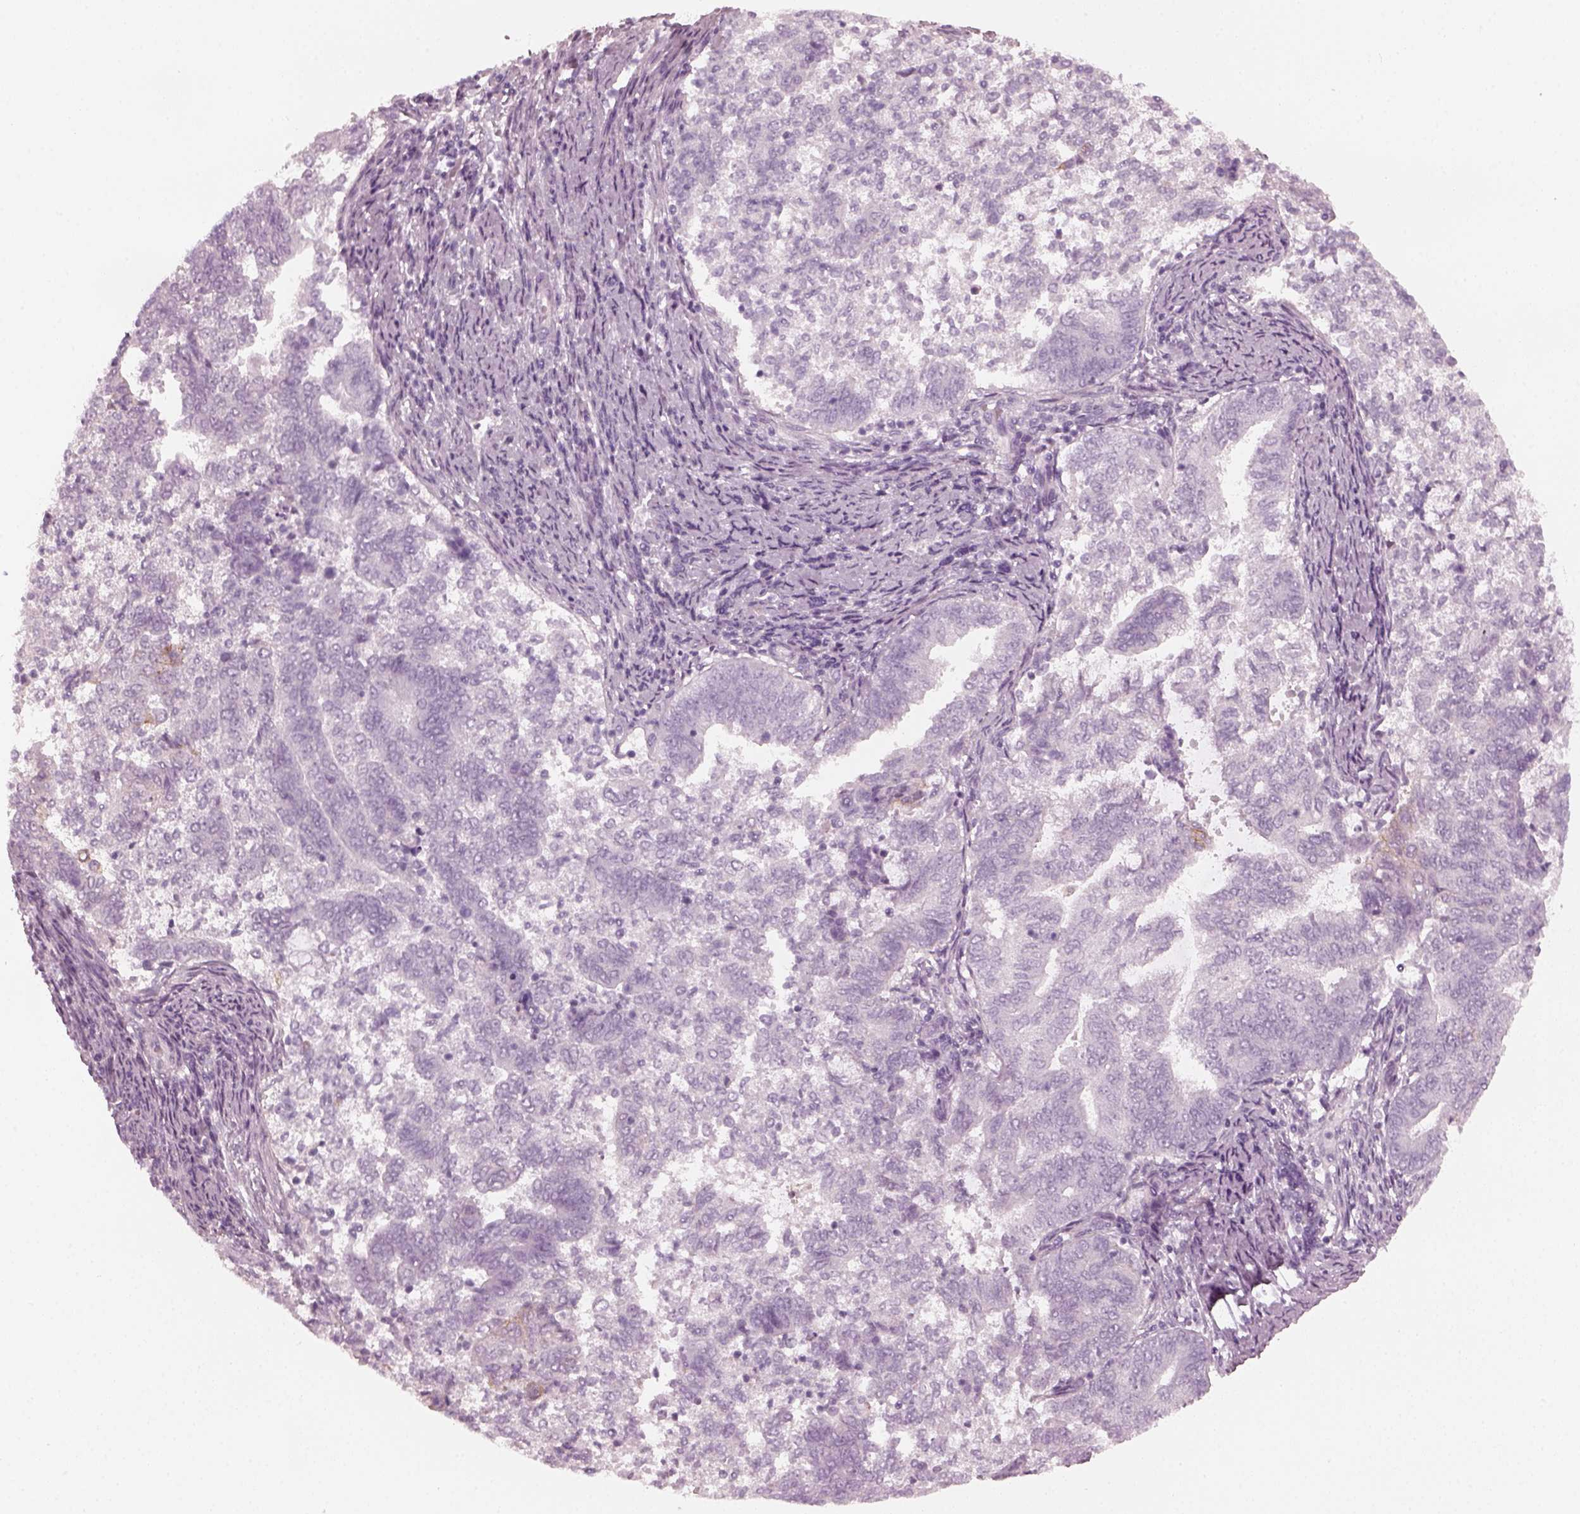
{"staining": {"intensity": "negative", "quantity": "none", "location": "none"}, "tissue": "endometrial cancer", "cell_type": "Tumor cells", "image_type": "cancer", "snomed": [{"axis": "morphology", "description": "Adenocarcinoma, NOS"}, {"axis": "topography", "description": "Endometrium"}], "caption": "A histopathology image of human endometrial cancer (adenocarcinoma) is negative for staining in tumor cells. Brightfield microscopy of immunohistochemistry stained with DAB (3,3'-diaminobenzidine) (brown) and hematoxylin (blue), captured at high magnification.", "gene": "CRYBA2", "patient": {"sex": "female", "age": 65}}